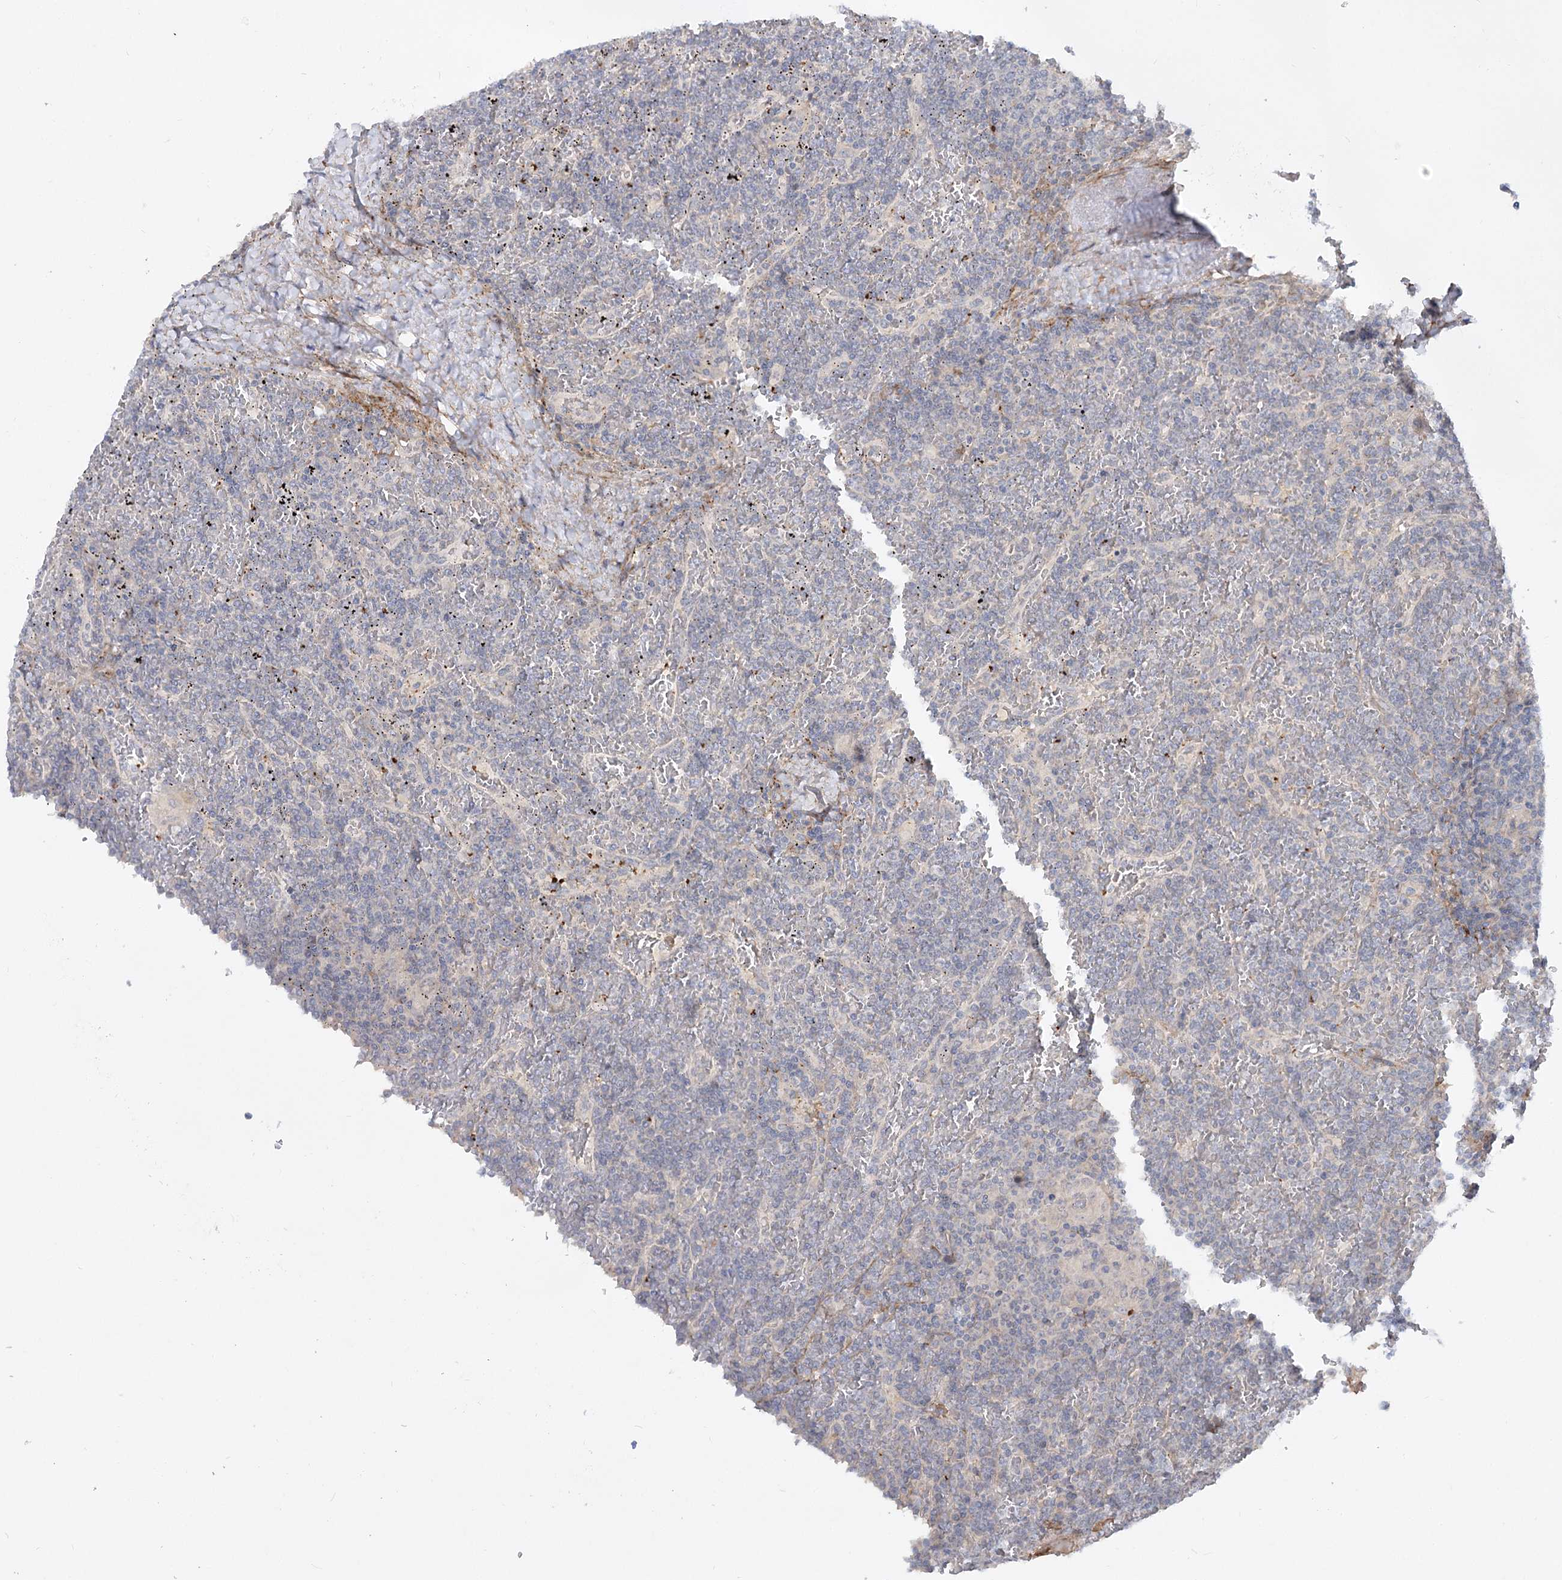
{"staining": {"intensity": "negative", "quantity": "none", "location": "none"}, "tissue": "lymphoma", "cell_type": "Tumor cells", "image_type": "cancer", "snomed": [{"axis": "morphology", "description": "Malignant lymphoma, non-Hodgkin's type, Low grade"}, {"axis": "topography", "description": "Spleen"}], "caption": "There is no significant staining in tumor cells of lymphoma.", "gene": "FGF19", "patient": {"sex": "female", "age": 19}}